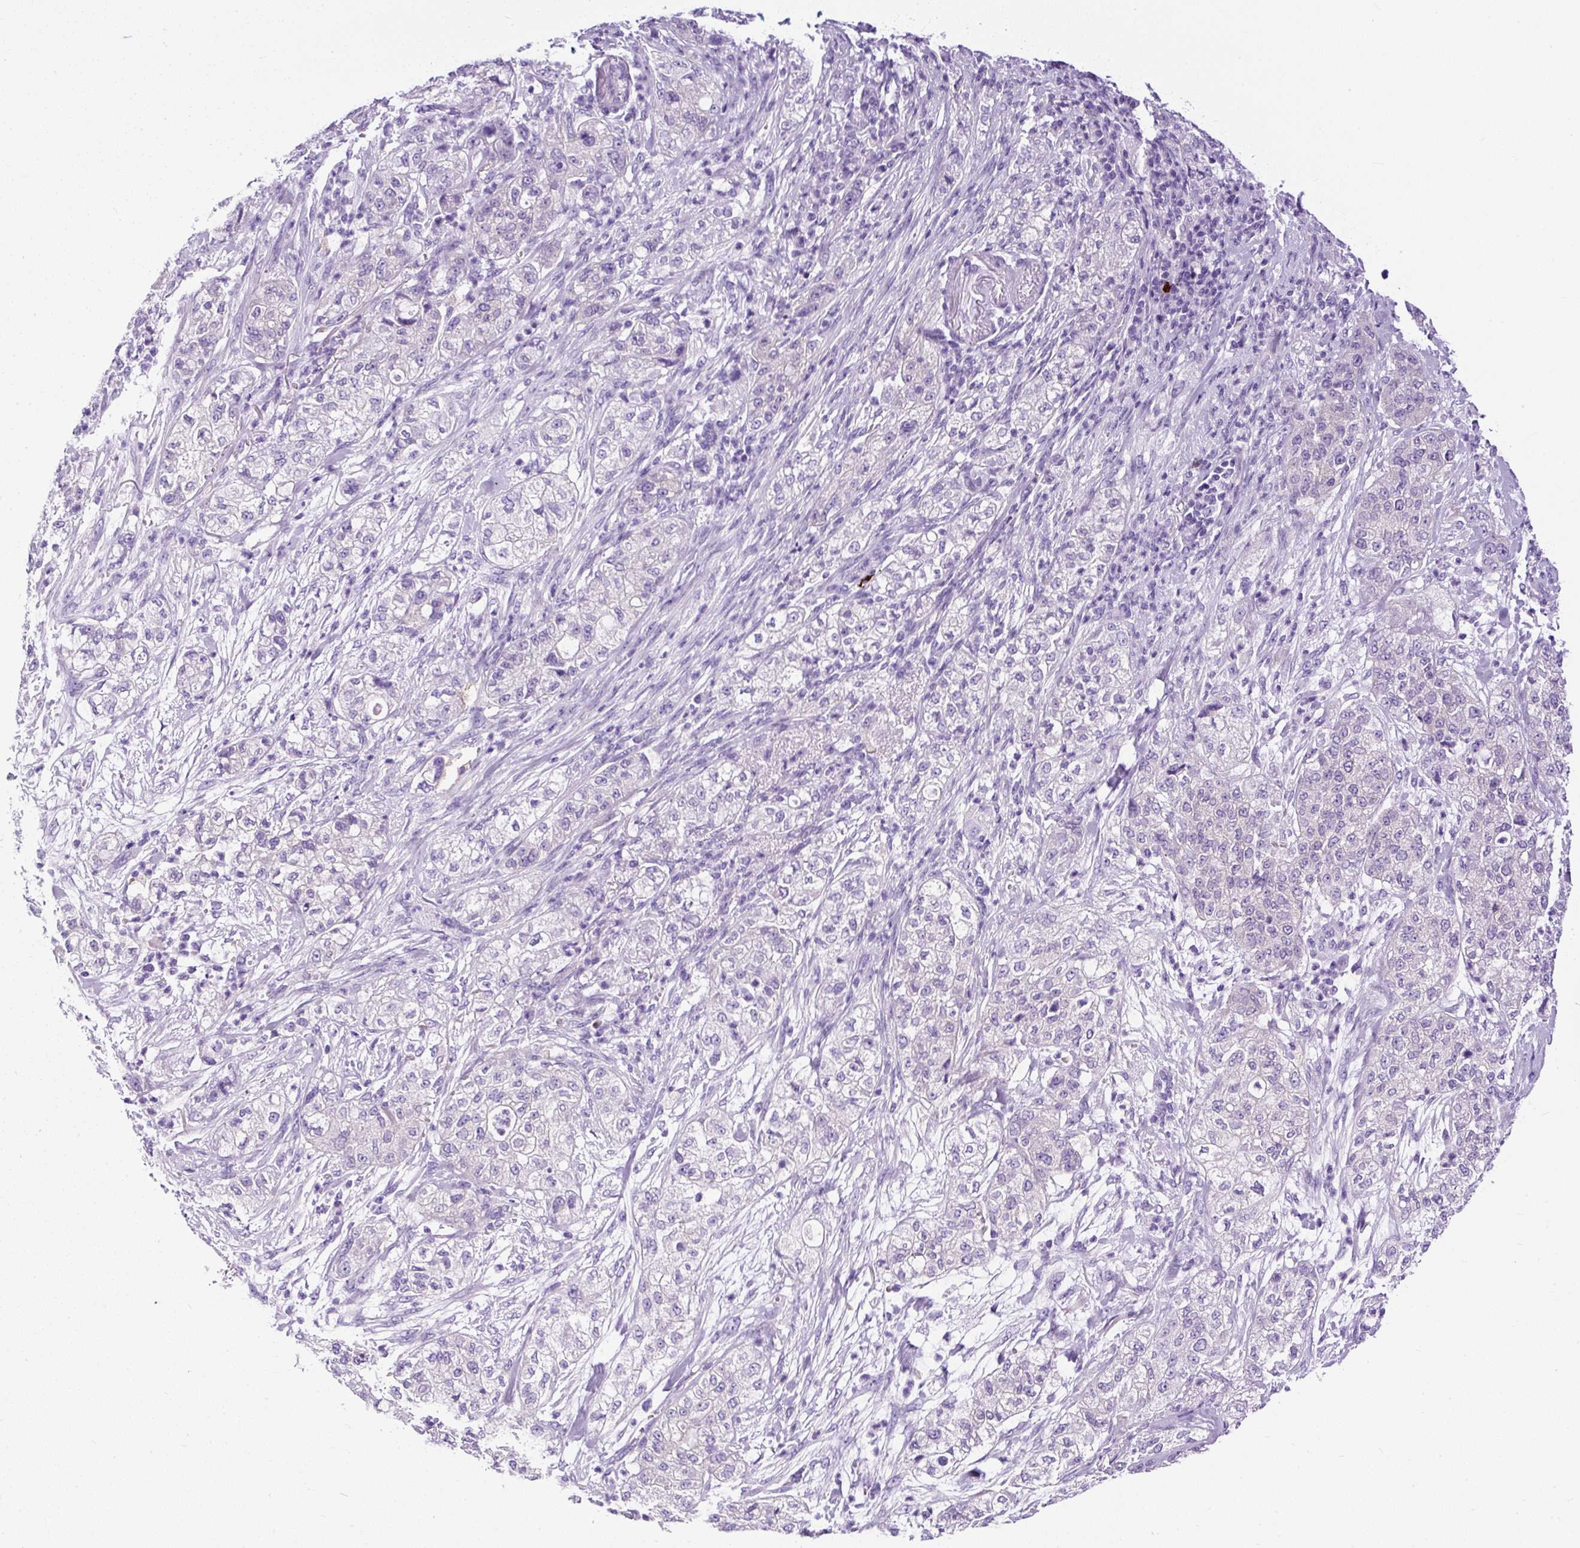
{"staining": {"intensity": "negative", "quantity": "none", "location": "none"}, "tissue": "pancreatic cancer", "cell_type": "Tumor cells", "image_type": "cancer", "snomed": [{"axis": "morphology", "description": "Adenocarcinoma, NOS"}, {"axis": "topography", "description": "Pancreas"}], "caption": "This is a histopathology image of immunohistochemistry staining of pancreatic cancer, which shows no expression in tumor cells. (Brightfield microscopy of DAB IHC at high magnification).", "gene": "STOX2", "patient": {"sex": "female", "age": 78}}